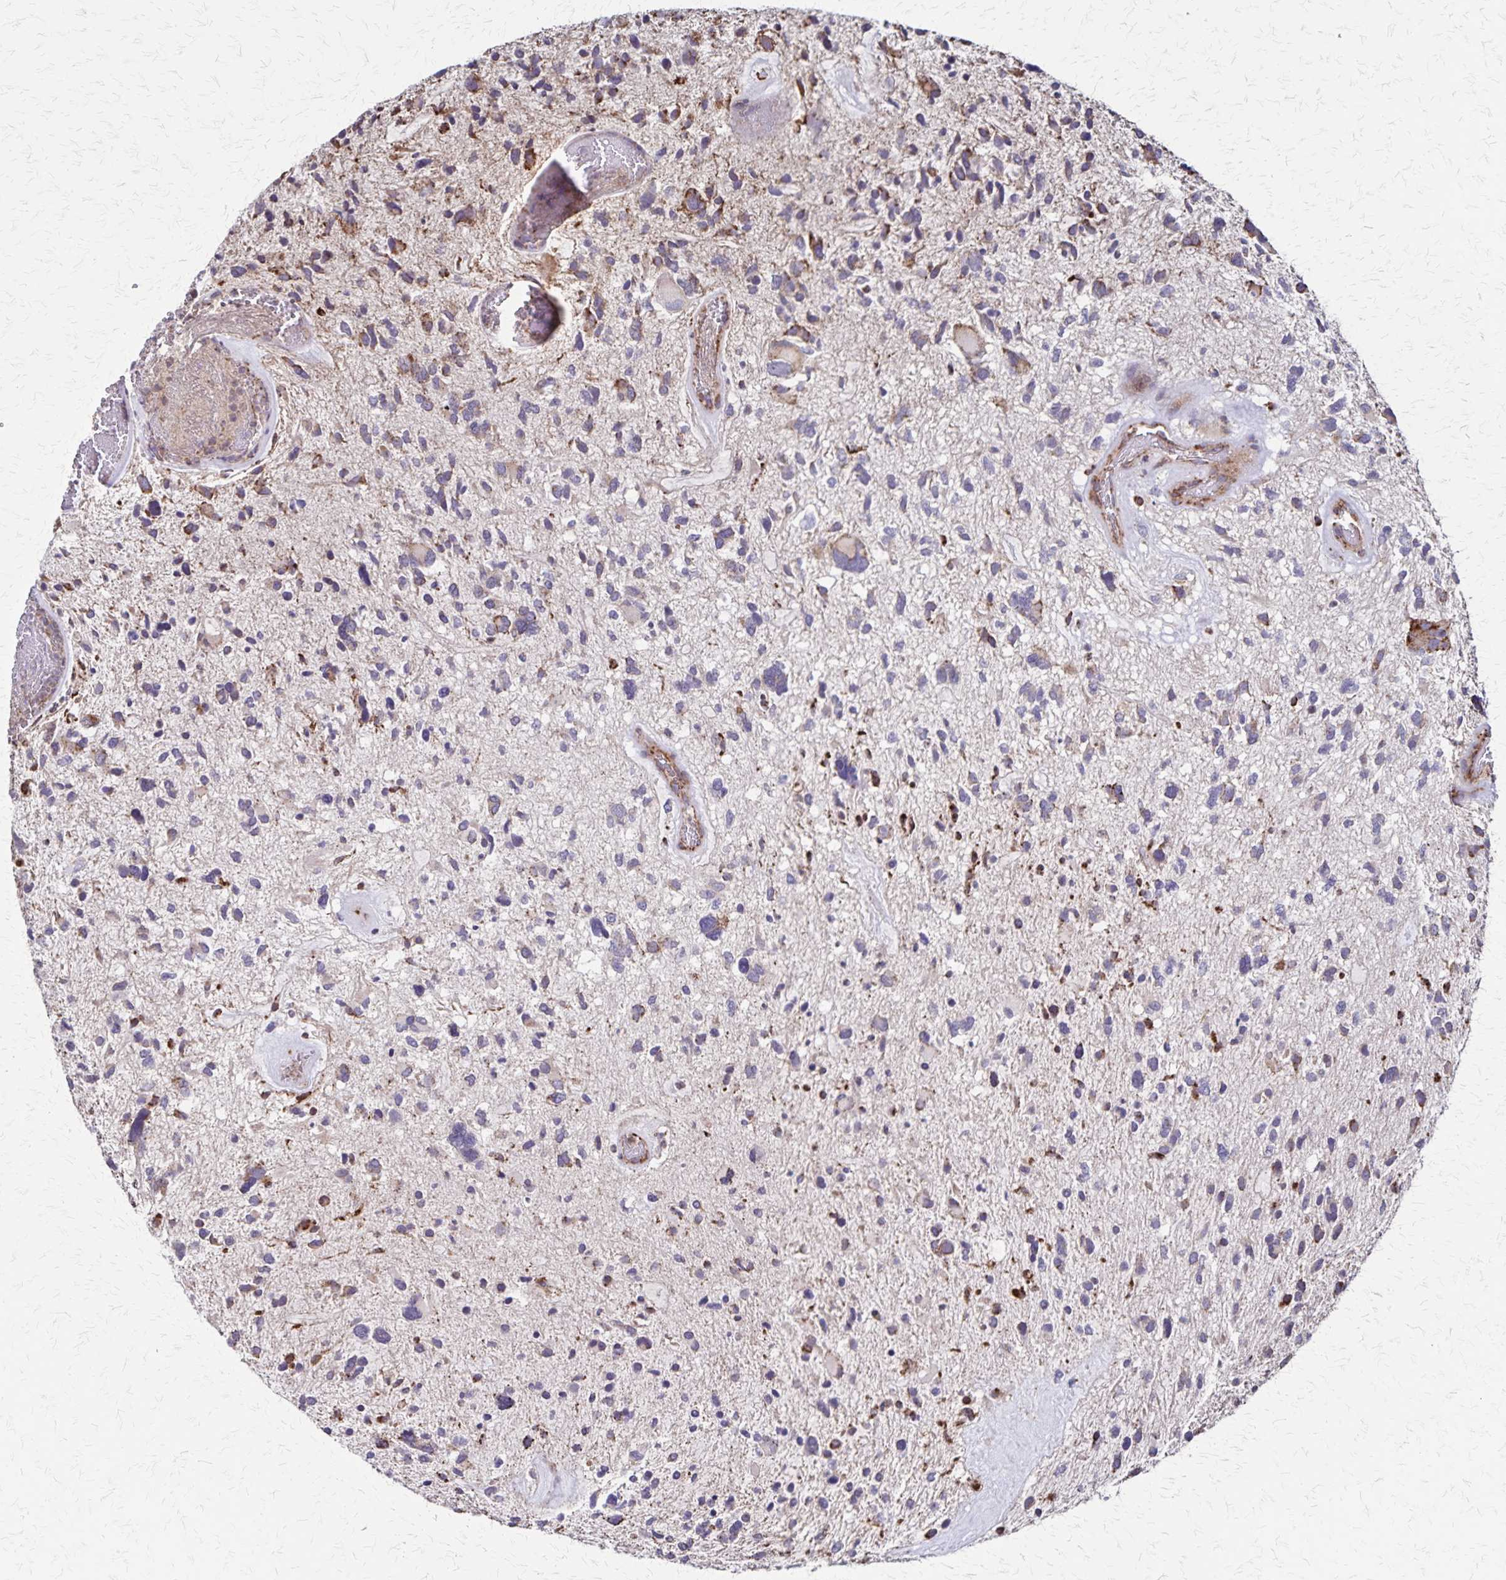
{"staining": {"intensity": "moderate", "quantity": "25%-75%", "location": "cytoplasmic/membranous"}, "tissue": "glioma", "cell_type": "Tumor cells", "image_type": "cancer", "snomed": [{"axis": "morphology", "description": "Glioma, malignant, High grade"}, {"axis": "topography", "description": "Brain"}], "caption": "Malignant high-grade glioma was stained to show a protein in brown. There is medium levels of moderate cytoplasmic/membranous staining in about 25%-75% of tumor cells.", "gene": "NFS1", "patient": {"sex": "female", "age": 11}}